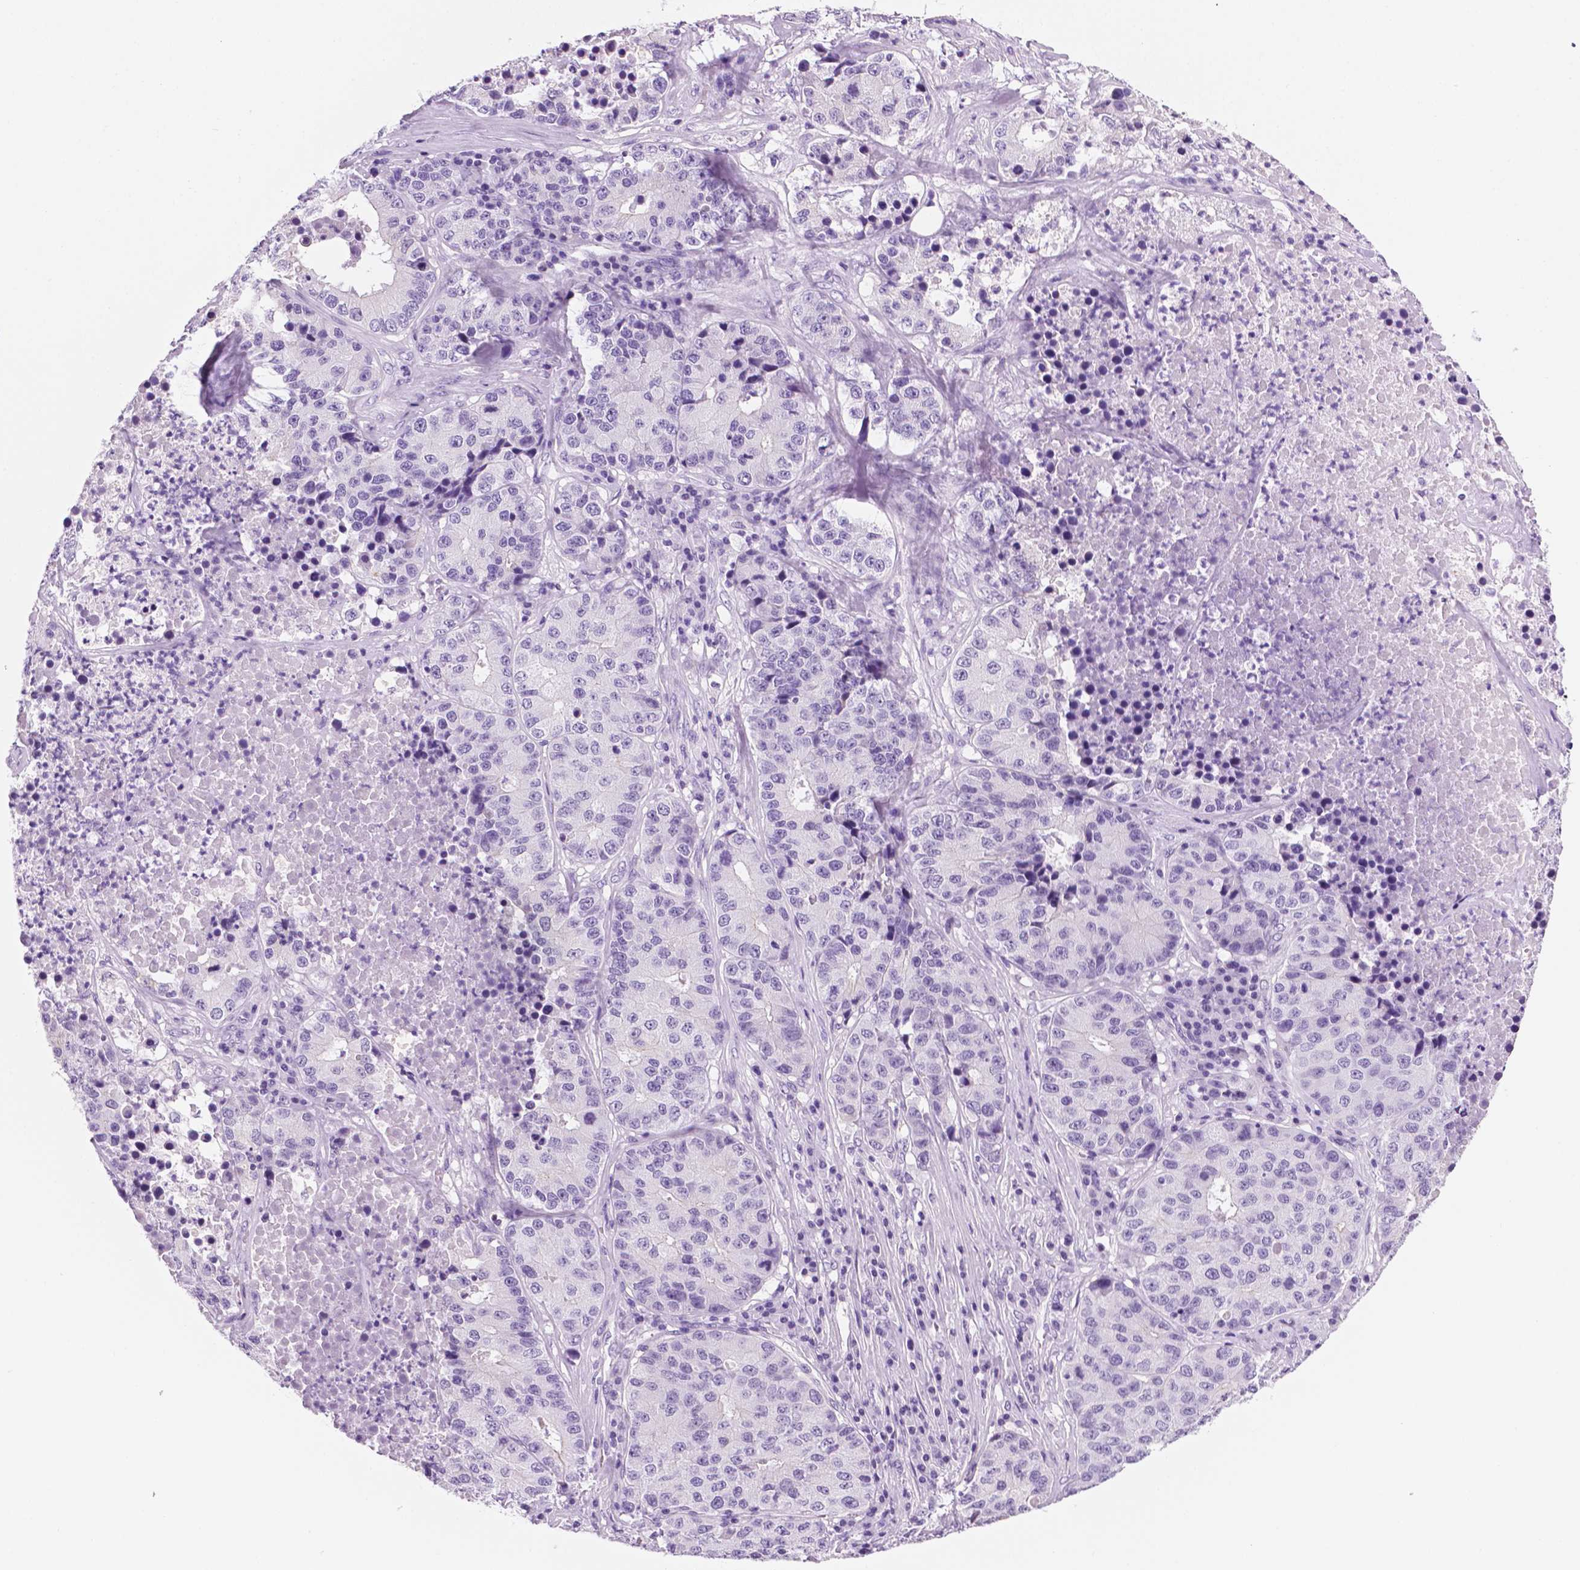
{"staining": {"intensity": "negative", "quantity": "none", "location": "none"}, "tissue": "stomach cancer", "cell_type": "Tumor cells", "image_type": "cancer", "snomed": [{"axis": "morphology", "description": "Adenocarcinoma, NOS"}, {"axis": "topography", "description": "Stomach"}], "caption": "A micrograph of stomach adenocarcinoma stained for a protein shows no brown staining in tumor cells. The staining was performed using DAB (3,3'-diaminobenzidine) to visualize the protein expression in brown, while the nuclei were stained in blue with hematoxylin (Magnification: 20x).", "gene": "PPL", "patient": {"sex": "male", "age": 71}}